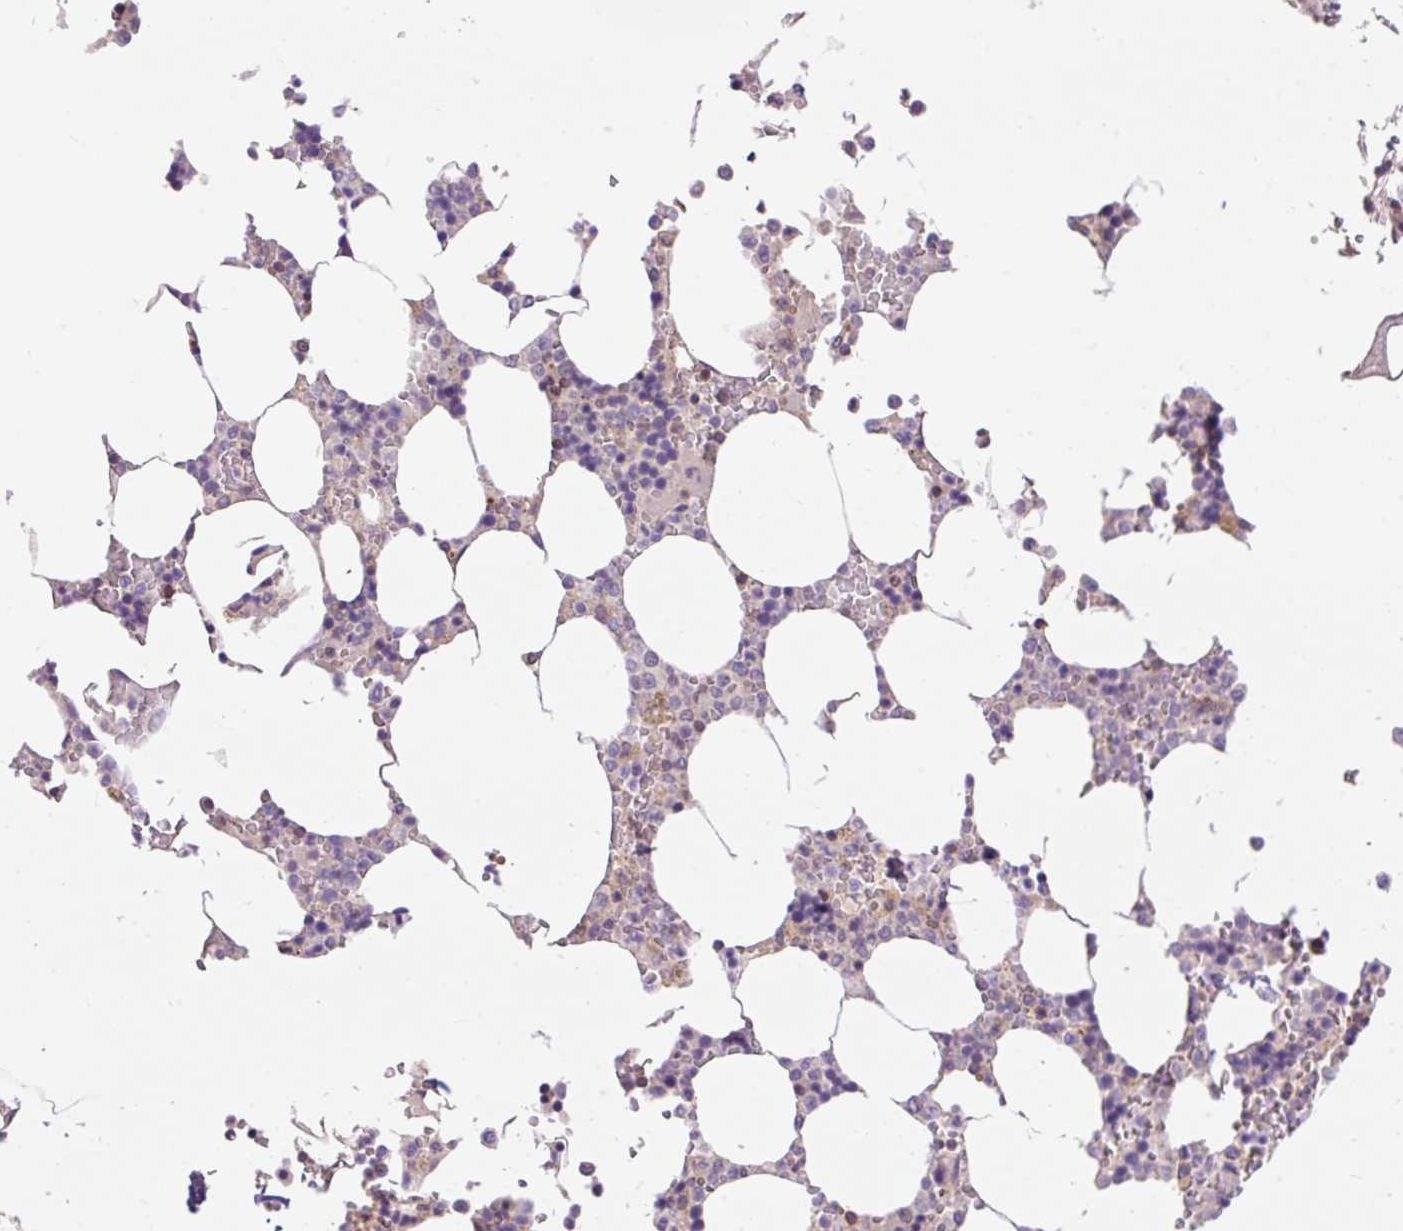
{"staining": {"intensity": "moderate", "quantity": "<25%", "location": "cytoplasmic/membranous"}, "tissue": "bone marrow", "cell_type": "Hematopoietic cells", "image_type": "normal", "snomed": [{"axis": "morphology", "description": "Normal tissue, NOS"}, {"axis": "topography", "description": "Bone marrow"}], "caption": "A high-resolution micrograph shows IHC staining of normal bone marrow, which reveals moderate cytoplasmic/membranous positivity in about <25% of hematopoietic cells.", "gene": "CARD11", "patient": {"sex": "male", "age": 64}}